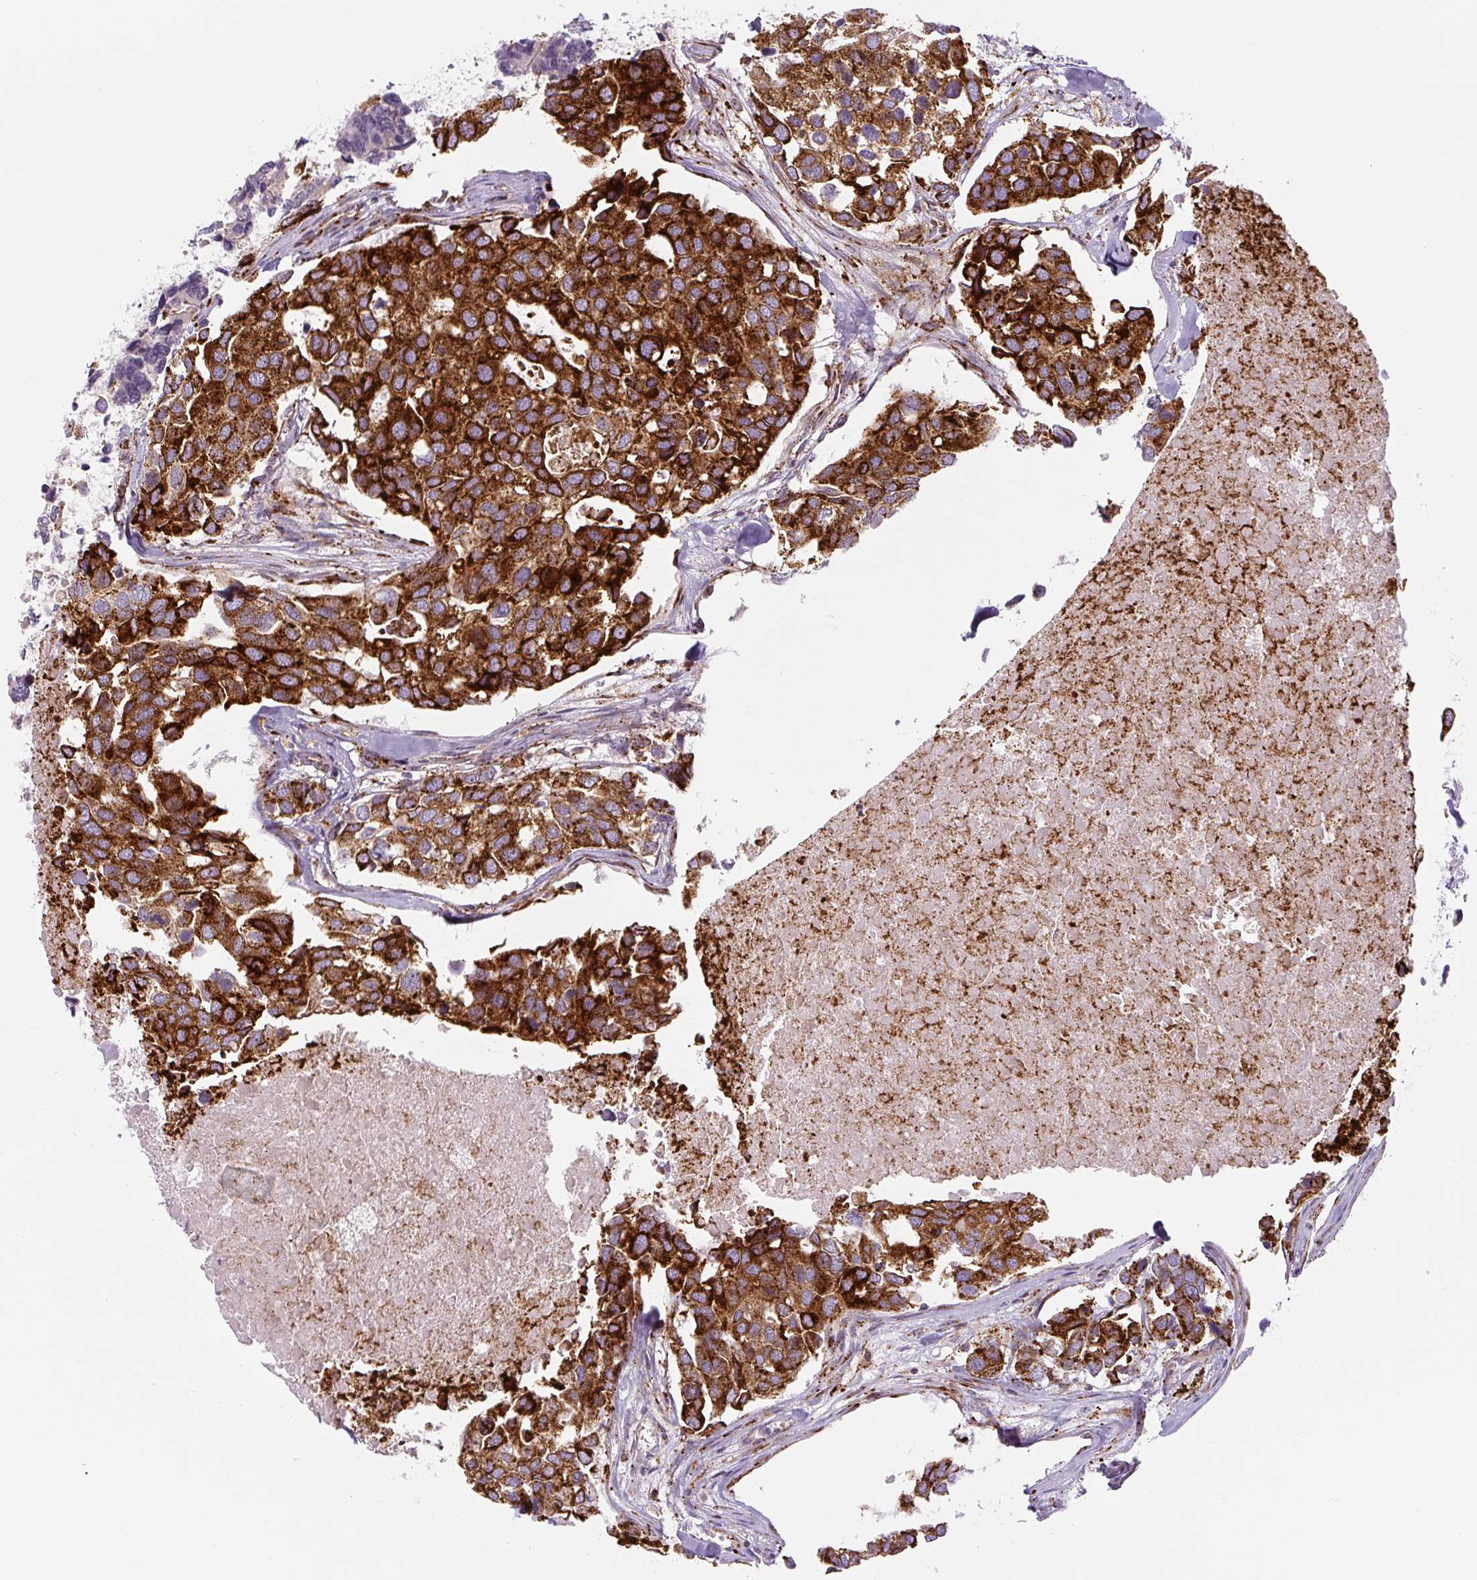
{"staining": {"intensity": "strong", "quantity": ">75%", "location": "cytoplasmic/membranous"}, "tissue": "breast cancer", "cell_type": "Tumor cells", "image_type": "cancer", "snomed": [{"axis": "morphology", "description": "Duct carcinoma"}, {"axis": "topography", "description": "Breast"}], "caption": "Immunohistochemical staining of human infiltrating ductal carcinoma (breast) reveals high levels of strong cytoplasmic/membranous protein staining in approximately >75% of tumor cells.", "gene": "DISP3", "patient": {"sex": "female", "age": 83}}